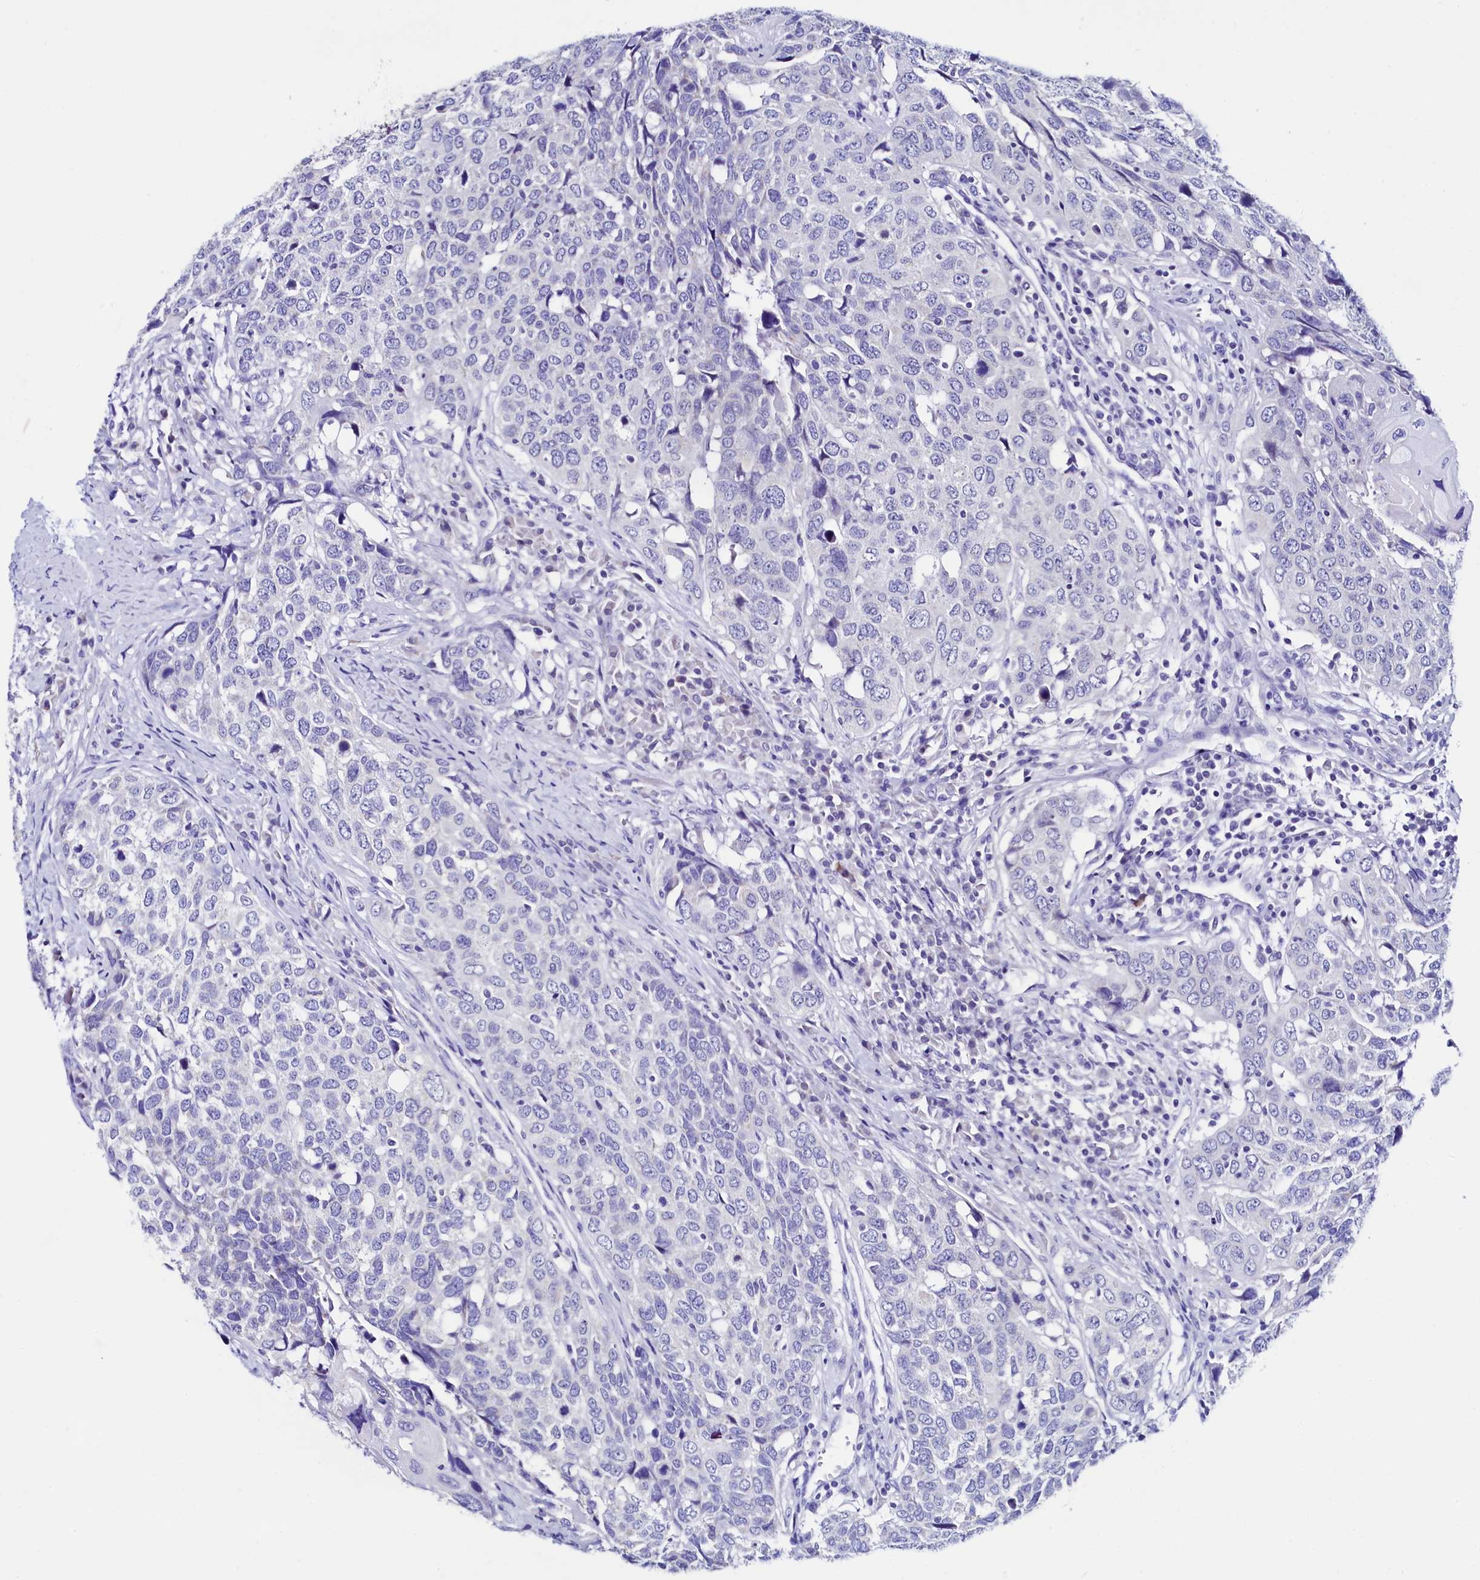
{"staining": {"intensity": "negative", "quantity": "none", "location": "none"}, "tissue": "head and neck cancer", "cell_type": "Tumor cells", "image_type": "cancer", "snomed": [{"axis": "morphology", "description": "Squamous cell carcinoma, NOS"}, {"axis": "topography", "description": "Head-Neck"}], "caption": "Histopathology image shows no protein positivity in tumor cells of squamous cell carcinoma (head and neck) tissue. (Stains: DAB (3,3'-diaminobenzidine) IHC with hematoxylin counter stain, Microscopy: brightfield microscopy at high magnification).", "gene": "HAND1", "patient": {"sex": "male", "age": 66}}